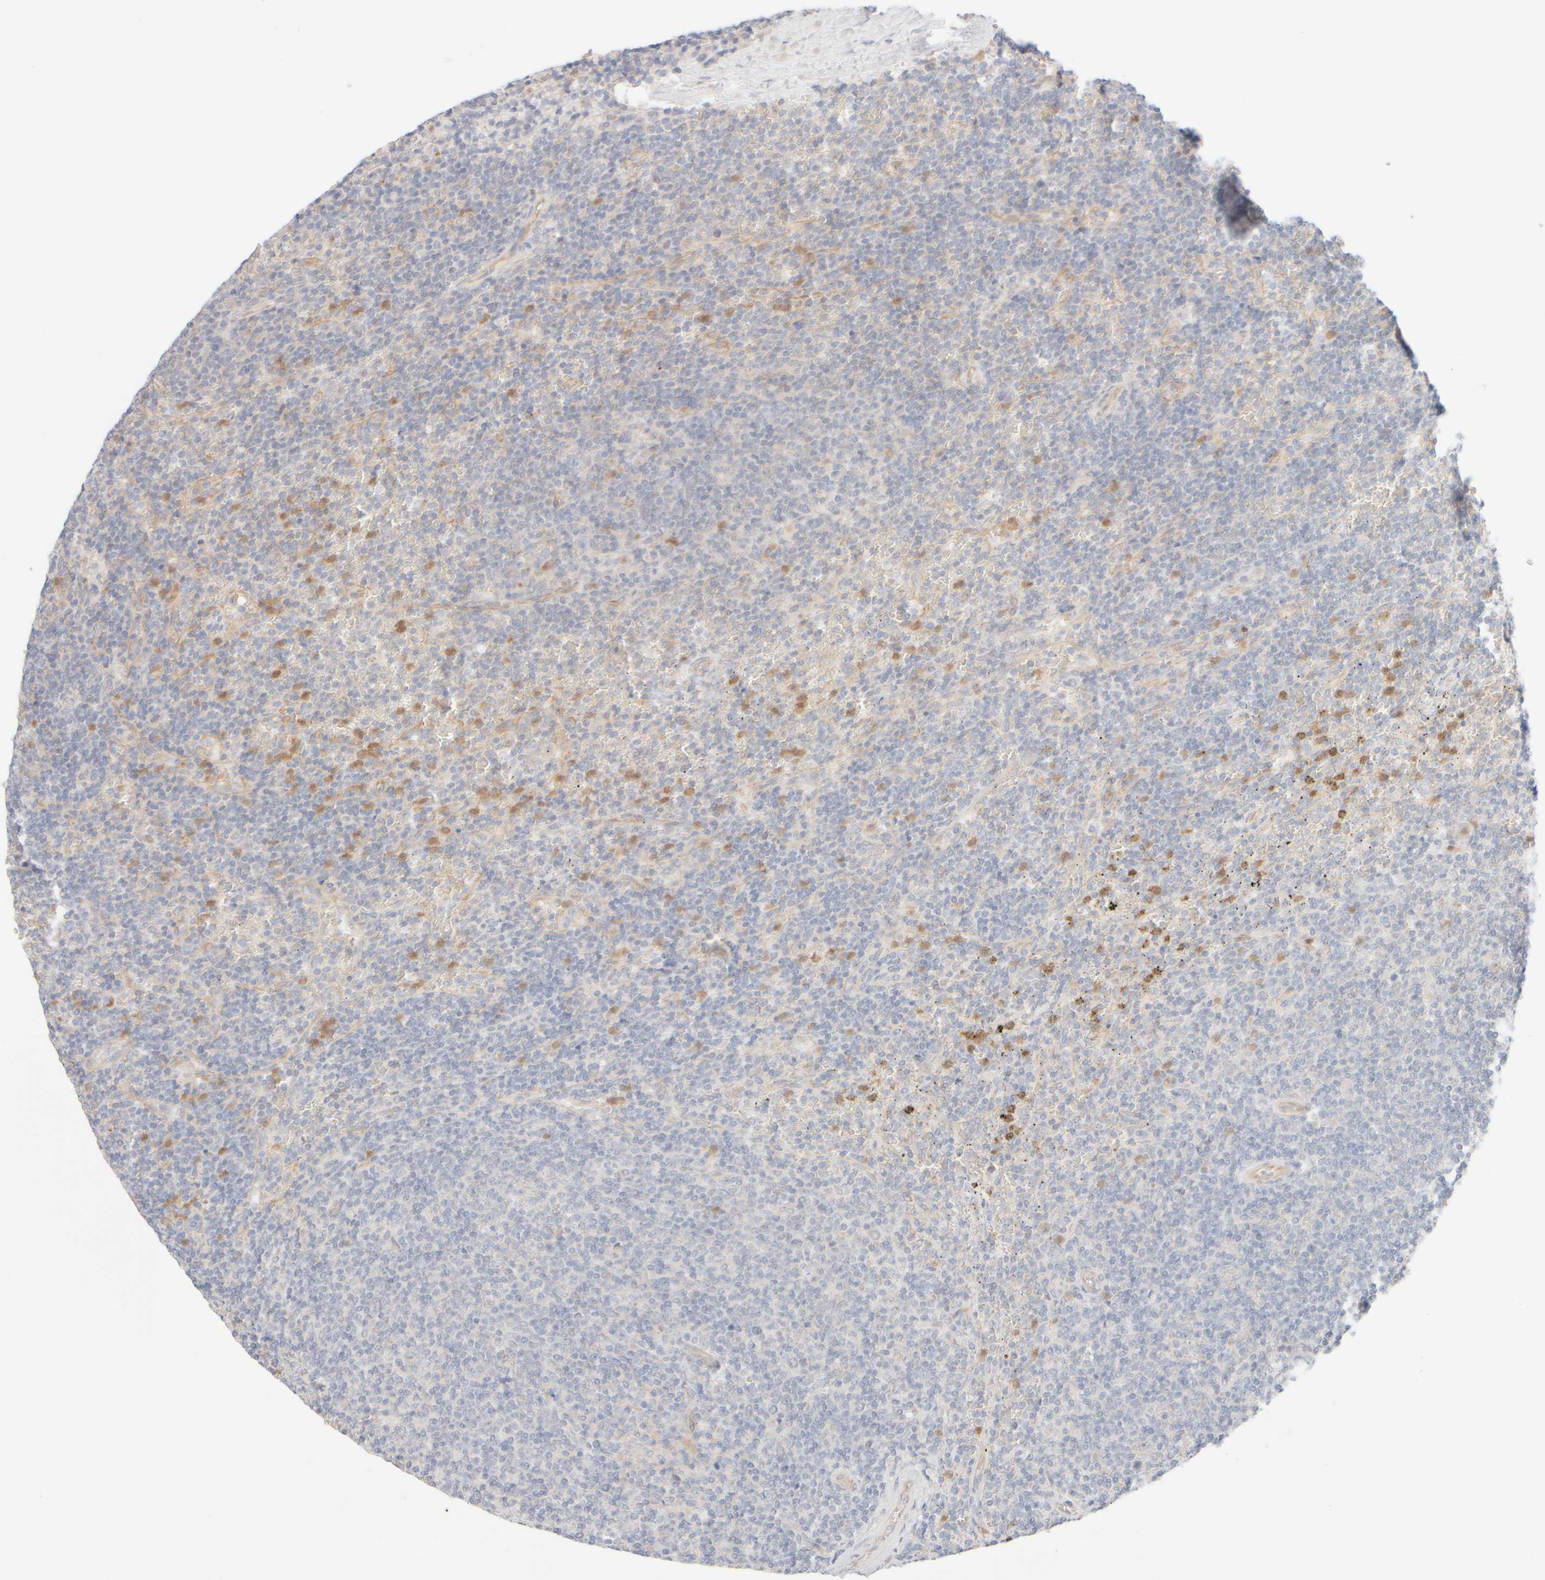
{"staining": {"intensity": "negative", "quantity": "none", "location": "none"}, "tissue": "lymphoma", "cell_type": "Tumor cells", "image_type": "cancer", "snomed": [{"axis": "morphology", "description": "Malignant lymphoma, non-Hodgkin's type, Low grade"}, {"axis": "topography", "description": "Spleen"}], "caption": "IHC of low-grade malignant lymphoma, non-Hodgkin's type demonstrates no staining in tumor cells. (Stains: DAB immunohistochemistry (IHC) with hematoxylin counter stain, Microscopy: brightfield microscopy at high magnification).", "gene": "UNC13B", "patient": {"sex": "female", "age": 50}}